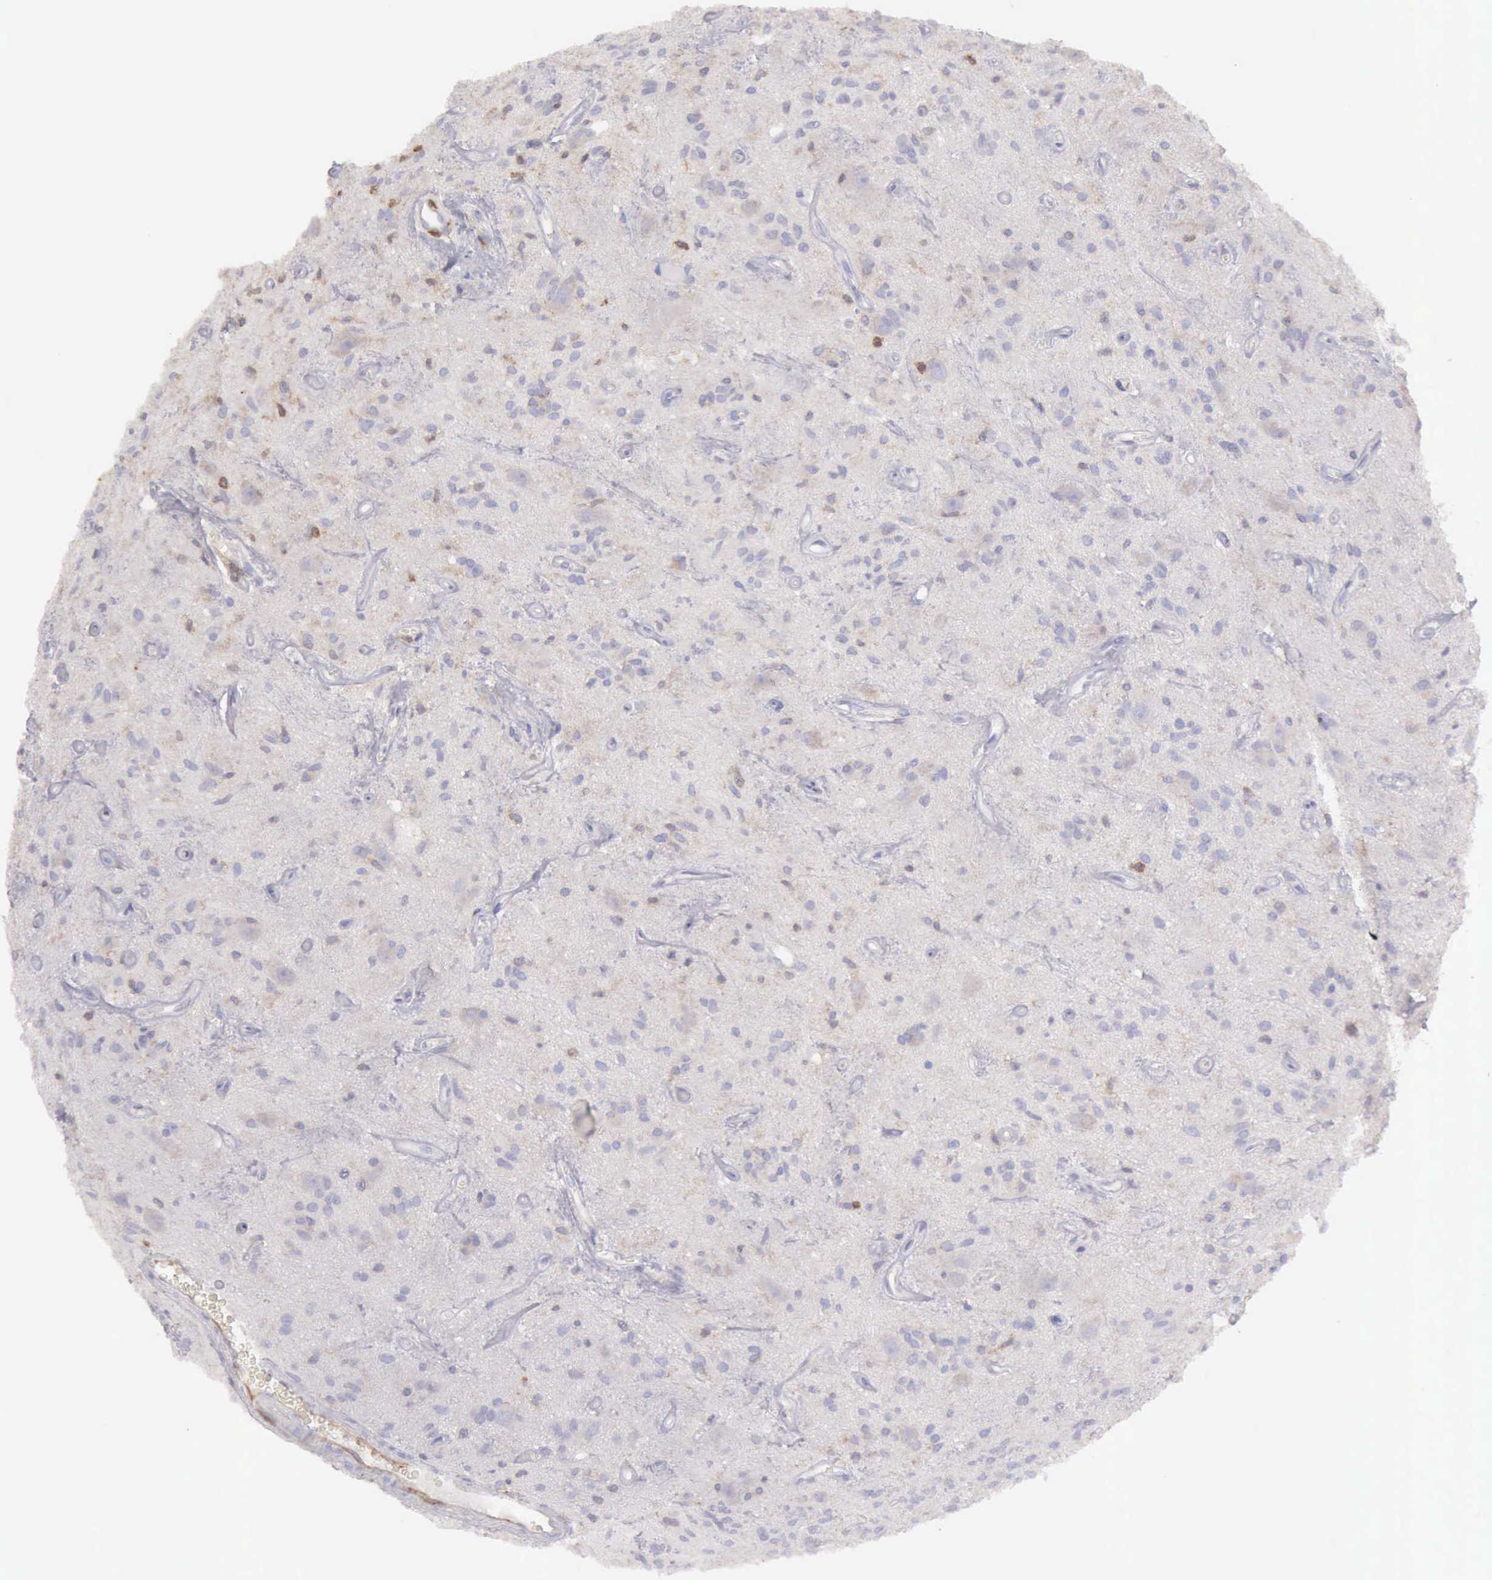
{"staining": {"intensity": "negative", "quantity": "none", "location": "none"}, "tissue": "glioma", "cell_type": "Tumor cells", "image_type": "cancer", "snomed": [{"axis": "morphology", "description": "Glioma, malignant, Low grade"}, {"axis": "topography", "description": "Brain"}], "caption": "IHC image of glioma stained for a protein (brown), which shows no staining in tumor cells. The staining is performed using DAB brown chromogen with nuclei counter-stained in using hematoxylin.", "gene": "ARHGAP4", "patient": {"sex": "female", "age": 15}}